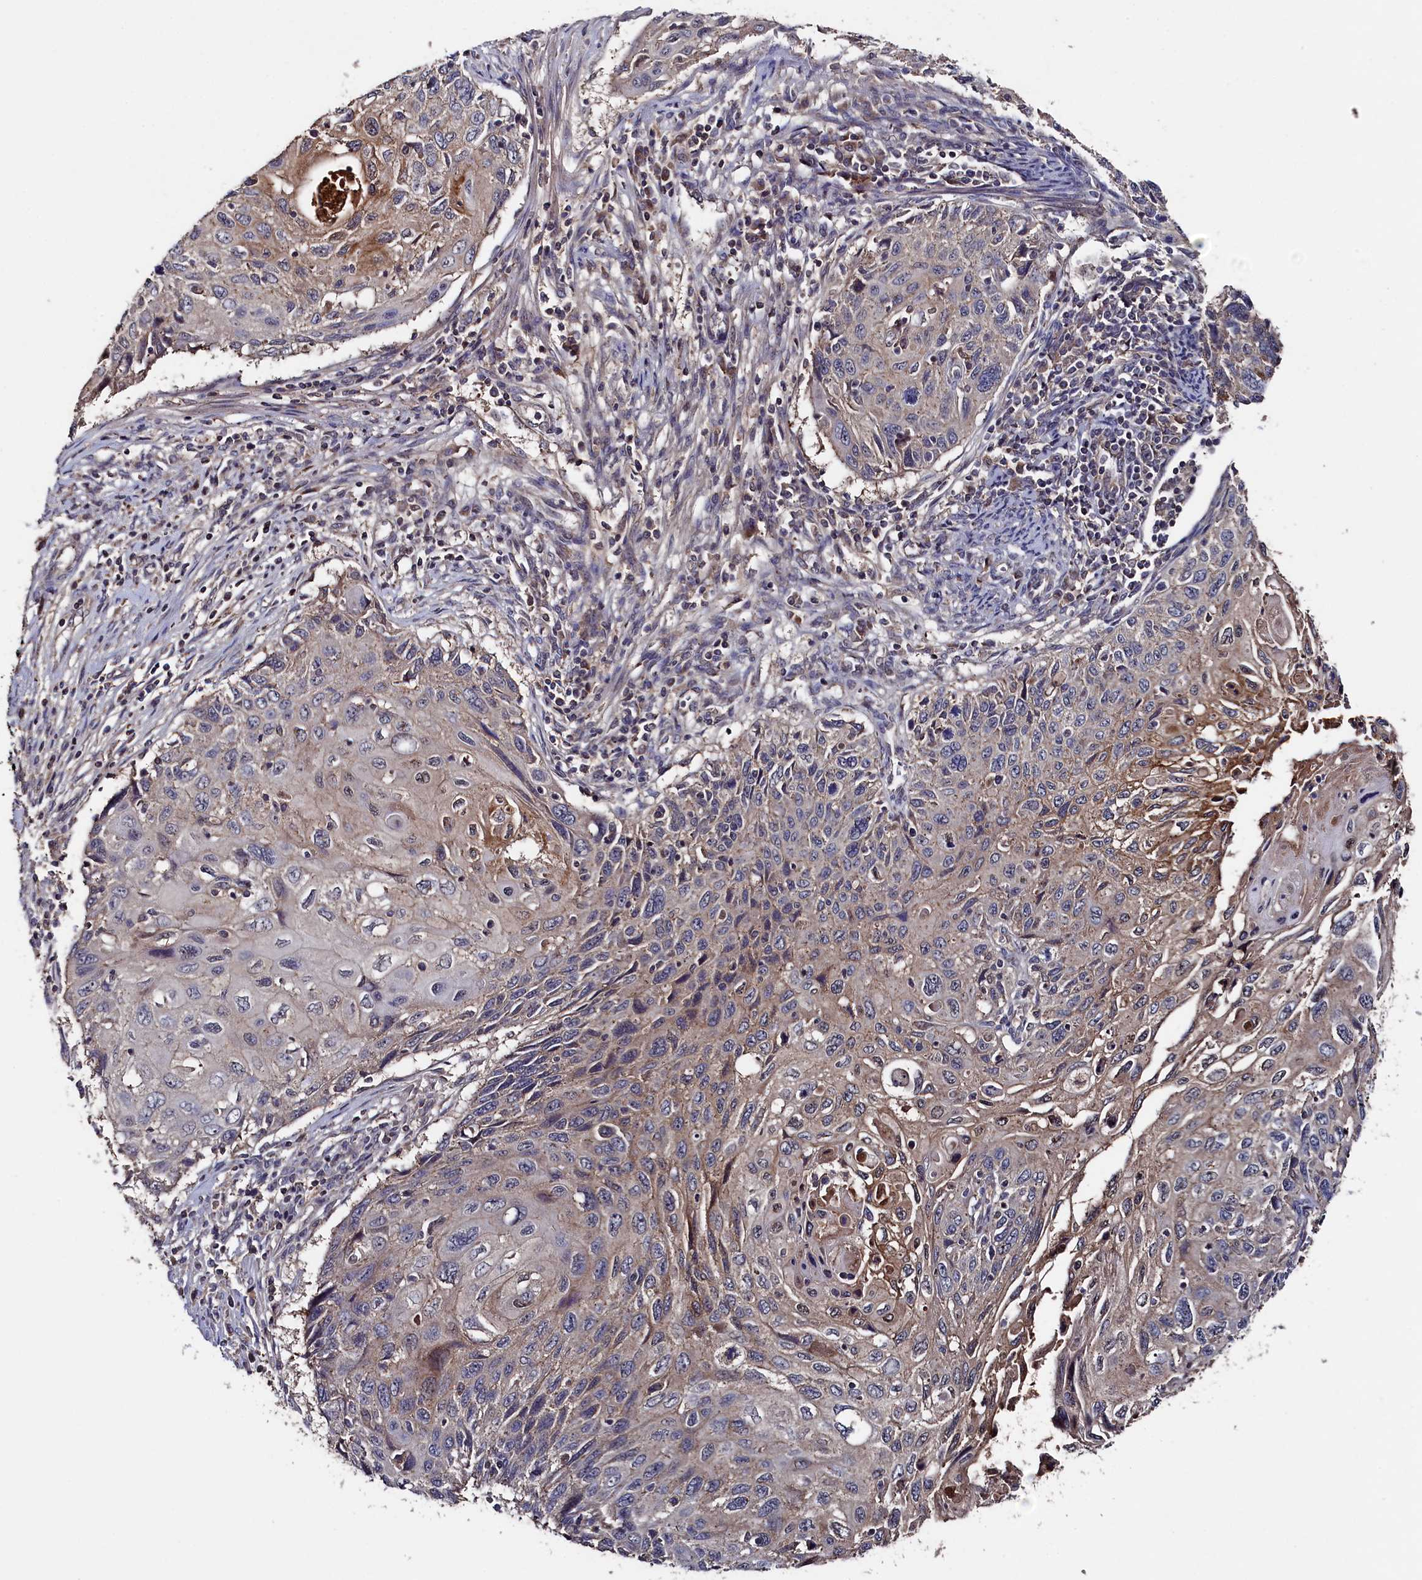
{"staining": {"intensity": "weak", "quantity": "25%-75%", "location": "cytoplasmic/membranous"}, "tissue": "cervical cancer", "cell_type": "Tumor cells", "image_type": "cancer", "snomed": [{"axis": "morphology", "description": "Squamous cell carcinoma, NOS"}, {"axis": "topography", "description": "Cervix"}], "caption": "Cervical cancer (squamous cell carcinoma) stained with immunohistochemistry displays weak cytoplasmic/membranous positivity in about 25%-75% of tumor cells. (IHC, brightfield microscopy, high magnification).", "gene": "TMC5", "patient": {"sex": "female", "age": 70}}